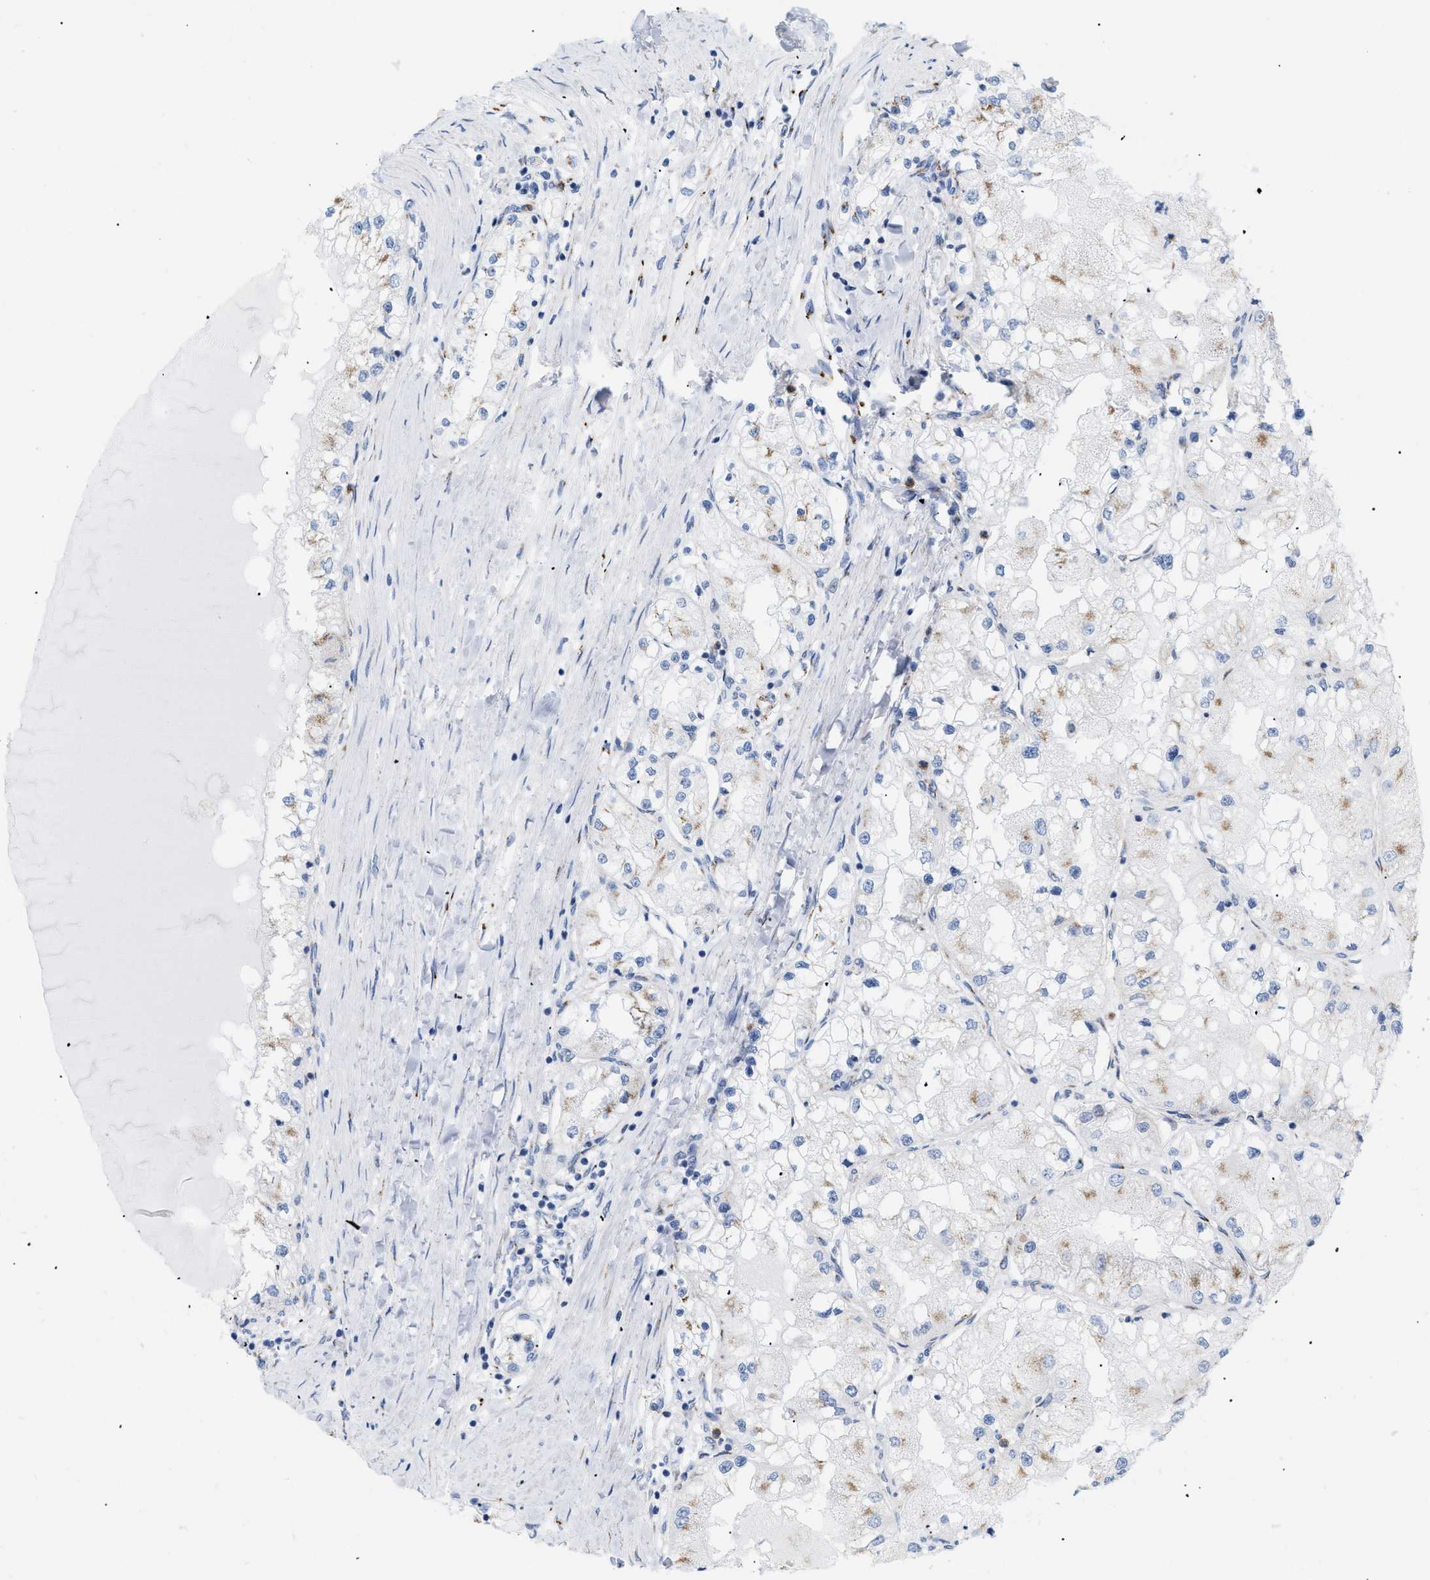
{"staining": {"intensity": "moderate", "quantity": "<25%", "location": "cytoplasmic/membranous"}, "tissue": "renal cancer", "cell_type": "Tumor cells", "image_type": "cancer", "snomed": [{"axis": "morphology", "description": "Adenocarcinoma, NOS"}, {"axis": "topography", "description": "Kidney"}], "caption": "Moderate cytoplasmic/membranous staining for a protein is appreciated in about <25% of tumor cells of renal cancer (adenocarcinoma) using immunohistochemistry (IHC).", "gene": "TMEM17", "patient": {"sex": "male", "age": 68}}